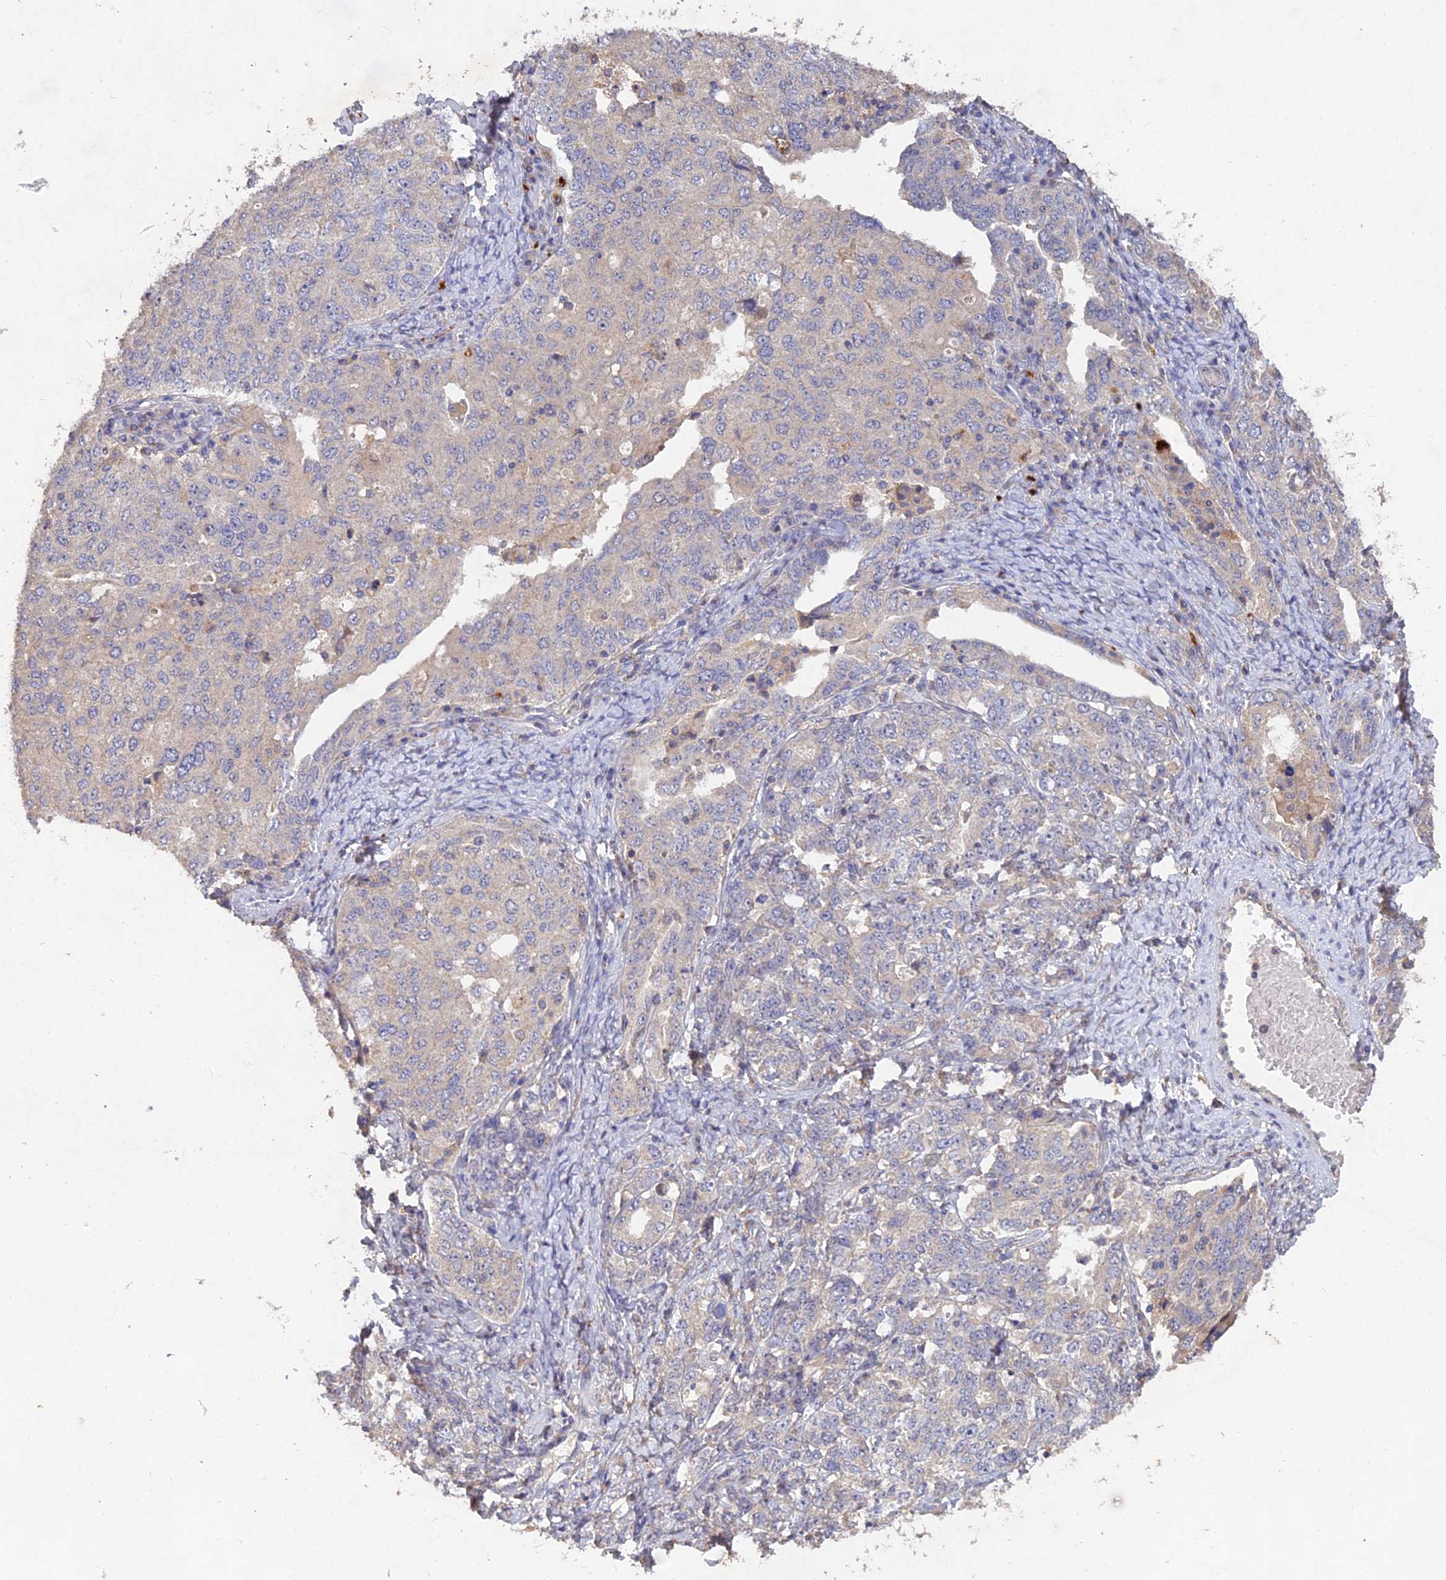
{"staining": {"intensity": "negative", "quantity": "none", "location": "none"}, "tissue": "ovarian cancer", "cell_type": "Tumor cells", "image_type": "cancer", "snomed": [{"axis": "morphology", "description": "Carcinoma, endometroid"}, {"axis": "topography", "description": "Ovary"}], "caption": "This is an immunohistochemistry micrograph of ovarian cancer (endometroid carcinoma). There is no positivity in tumor cells.", "gene": "SLC26A4", "patient": {"sex": "female", "age": 62}}